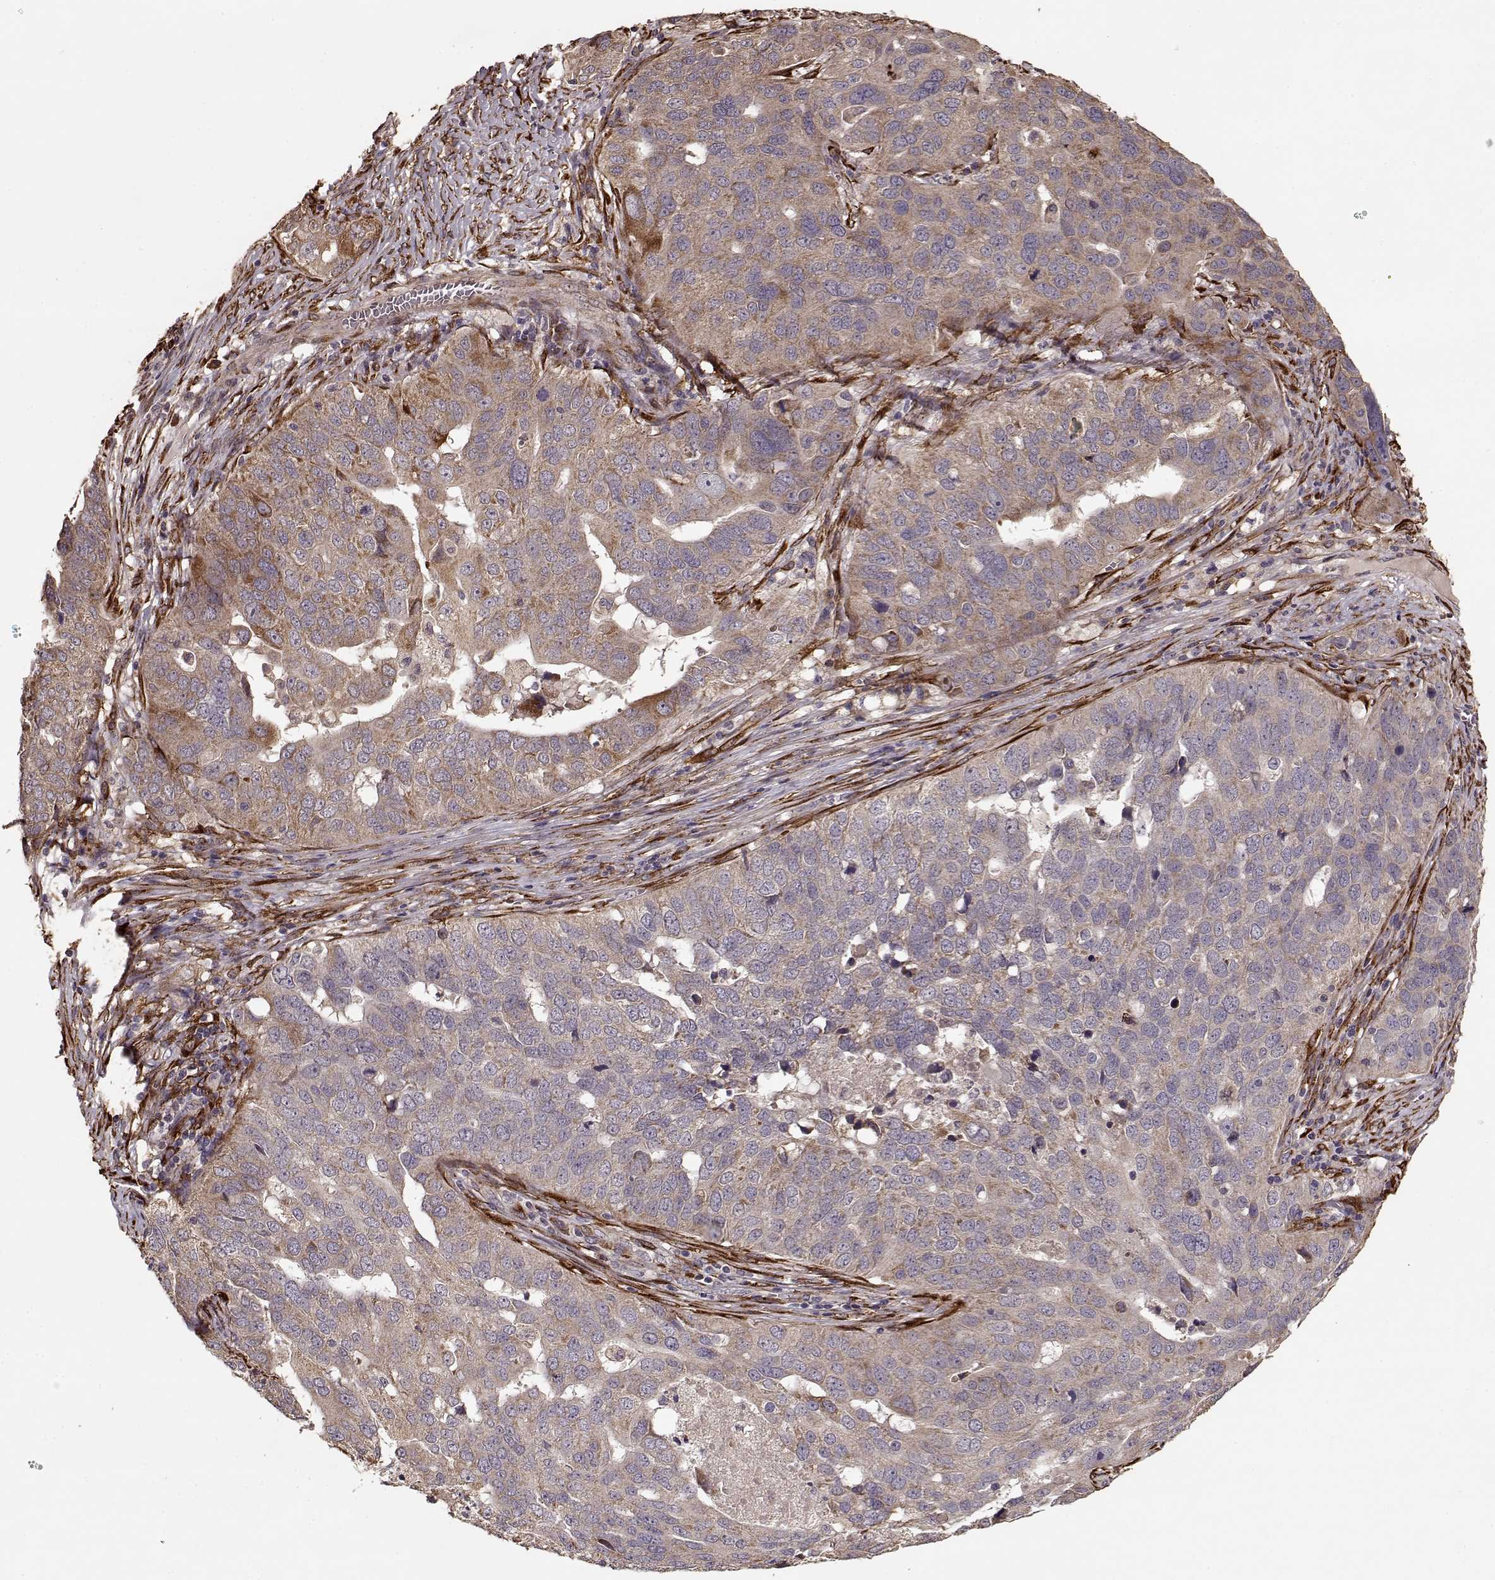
{"staining": {"intensity": "moderate", "quantity": "25%-75%", "location": "cytoplasmic/membranous"}, "tissue": "ovarian cancer", "cell_type": "Tumor cells", "image_type": "cancer", "snomed": [{"axis": "morphology", "description": "Carcinoma, endometroid"}, {"axis": "topography", "description": "Soft tissue"}, {"axis": "topography", "description": "Ovary"}], "caption": "Protein expression analysis of ovarian endometroid carcinoma exhibits moderate cytoplasmic/membranous positivity in approximately 25%-75% of tumor cells. (IHC, brightfield microscopy, high magnification).", "gene": "IMMP1L", "patient": {"sex": "female", "age": 52}}